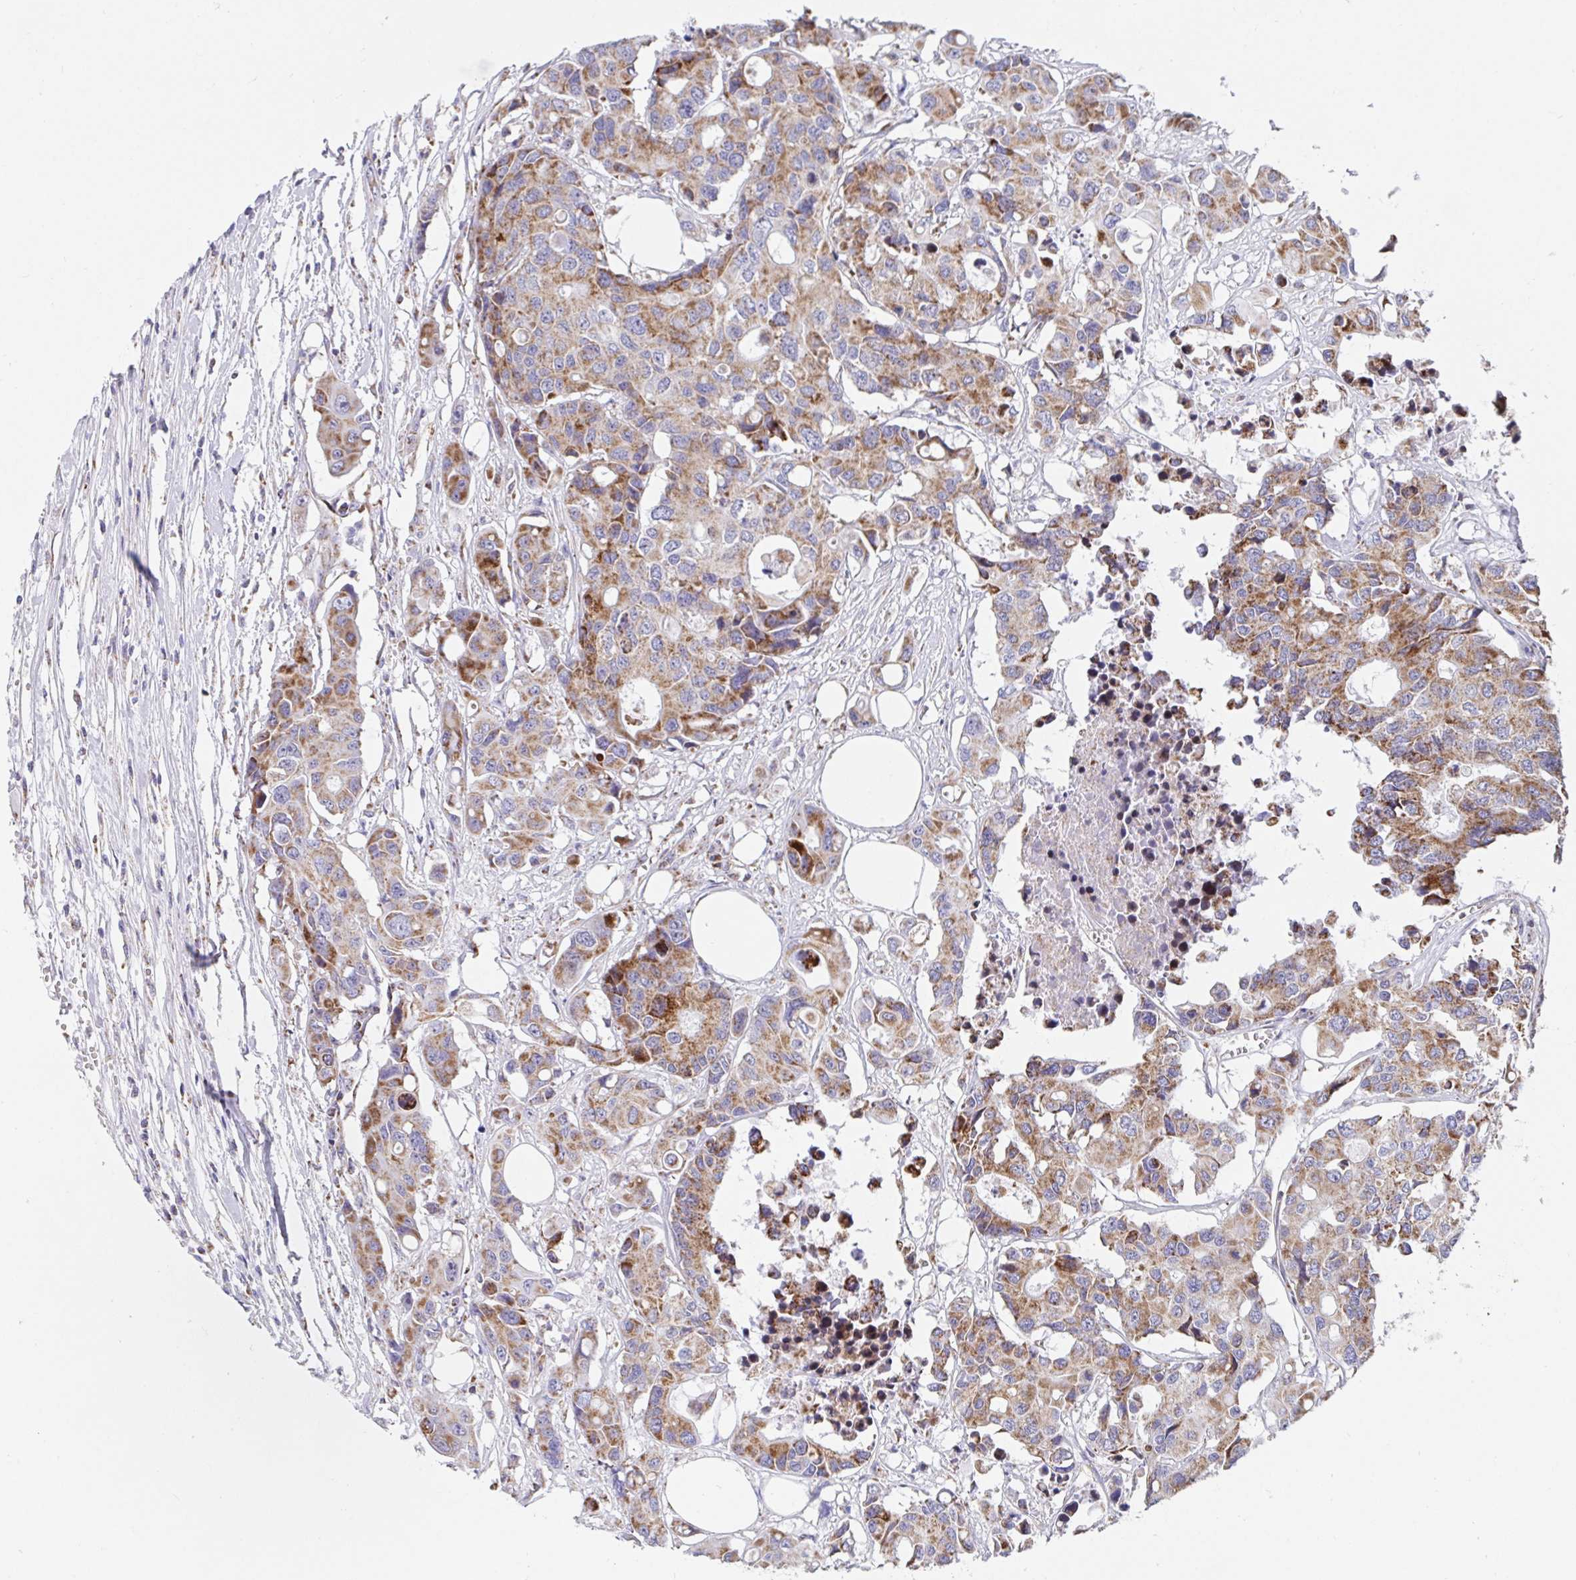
{"staining": {"intensity": "moderate", "quantity": ">75%", "location": "cytoplasmic/membranous"}, "tissue": "colorectal cancer", "cell_type": "Tumor cells", "image_type": "cancer", "snomed": [{"axis": "morphology", "description": "Adenocarcinoma, NOS"}, {"axis": "topography", "description": "Colon"}], "caption": "Tumor cells show medium levels of moderate cytoplasmic/membranous expression in about >75% of cells in human colorectal cancer. (IHC, brightfield microscopy, high magnification).", "gene": "ATP5MJ", "patient": {"sex": "male", "age": 77}}